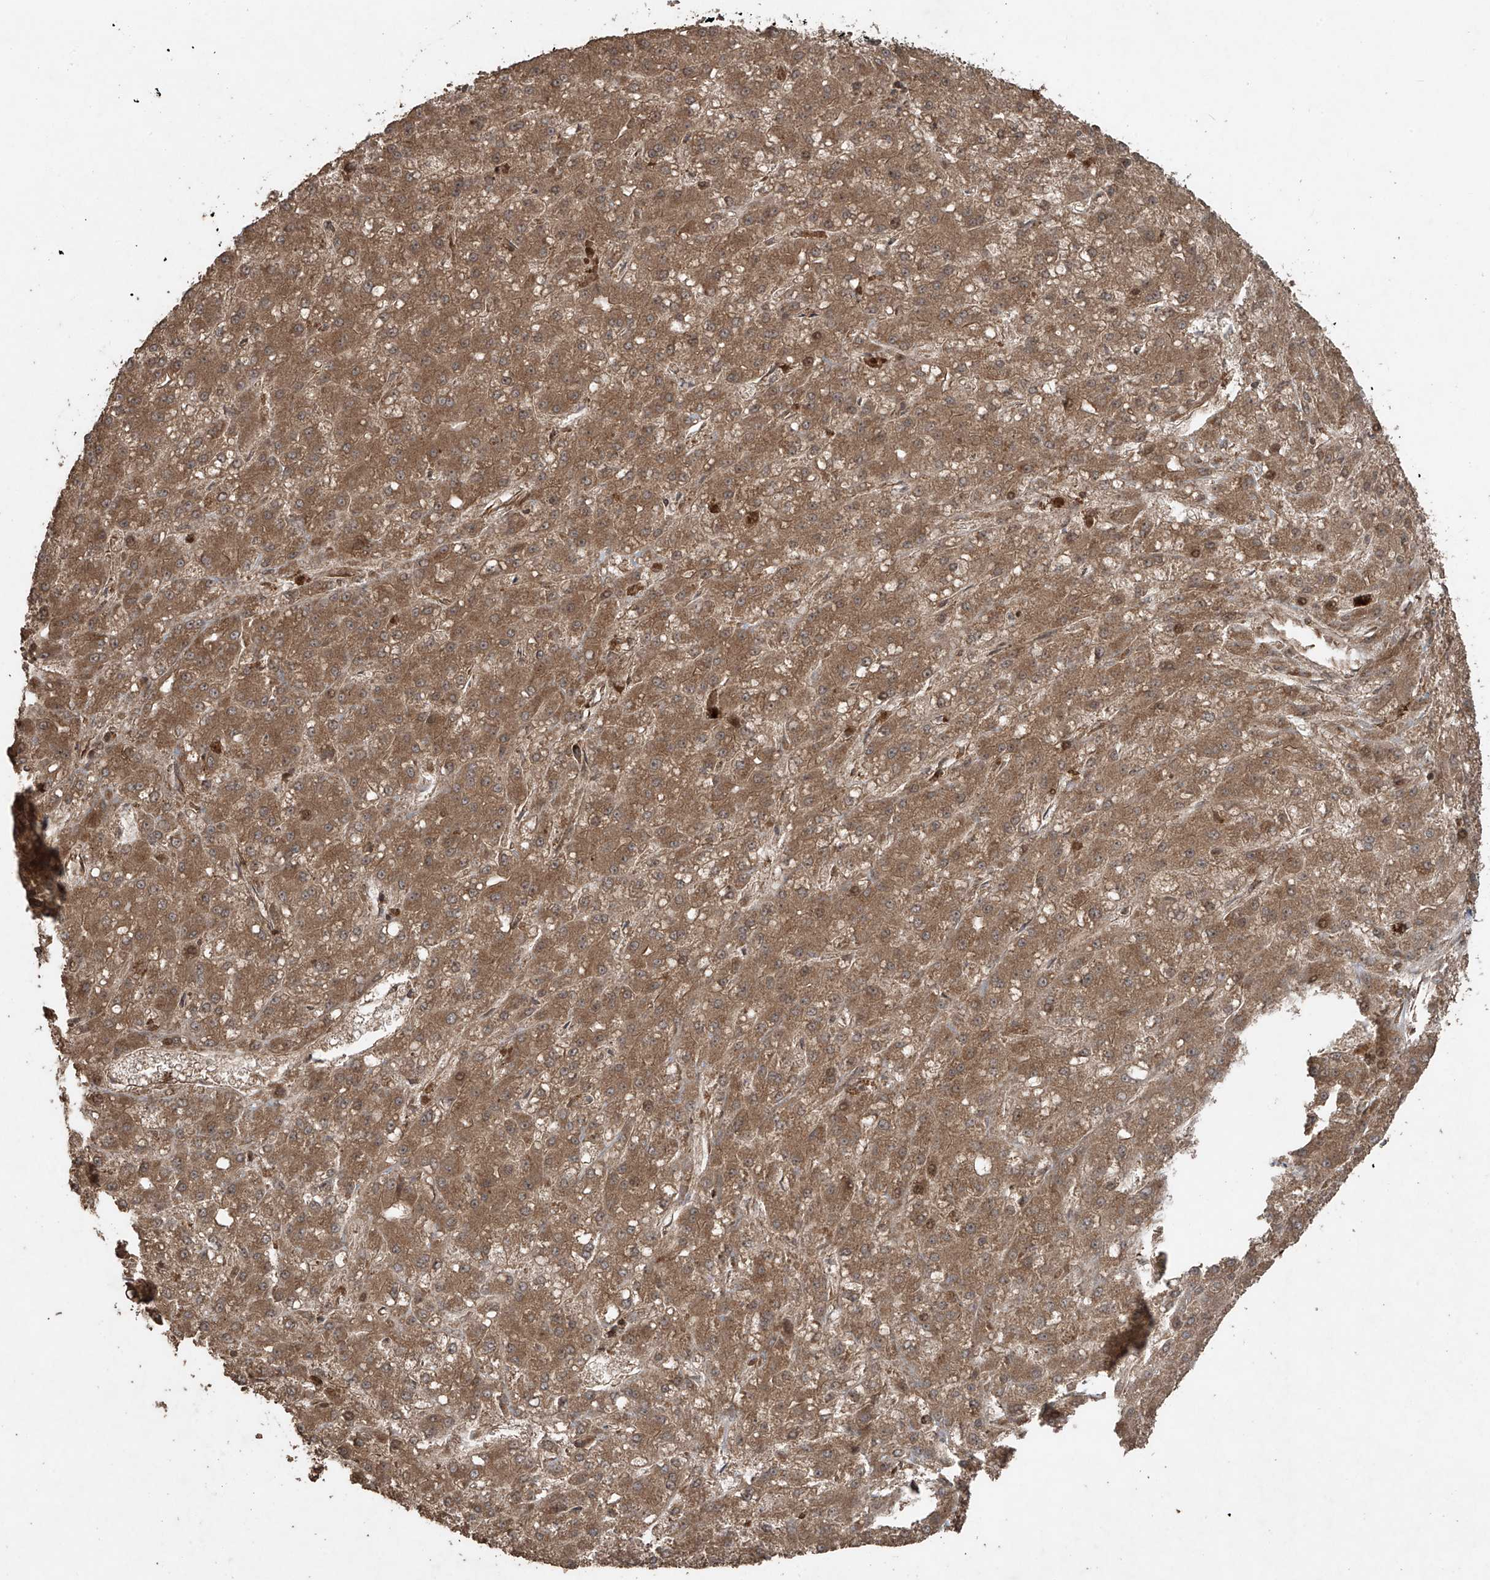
{"staining": {"intensity": "moderate", "quantity": ">75%", "location": "cytoplasmic/membranous"}, "tissue": "liver cancer", "cell_type": "Tumor cells", "image_type": "cancer", "snomed": [{"axis": "morphology", "description": "Carcinoma, Hepatocellular, NOS"}, {"axis": "topography", "description": "Liver"}], "caption": "Liver hepatocellular carcinoma tissue demonstrates moderate cytoplasmic/membranous staining in about >75% of tumor cells, visualized by immunohistochemistry.", "gene": "PGPEP1", "patient": {"sex": "male", "age": 67}}